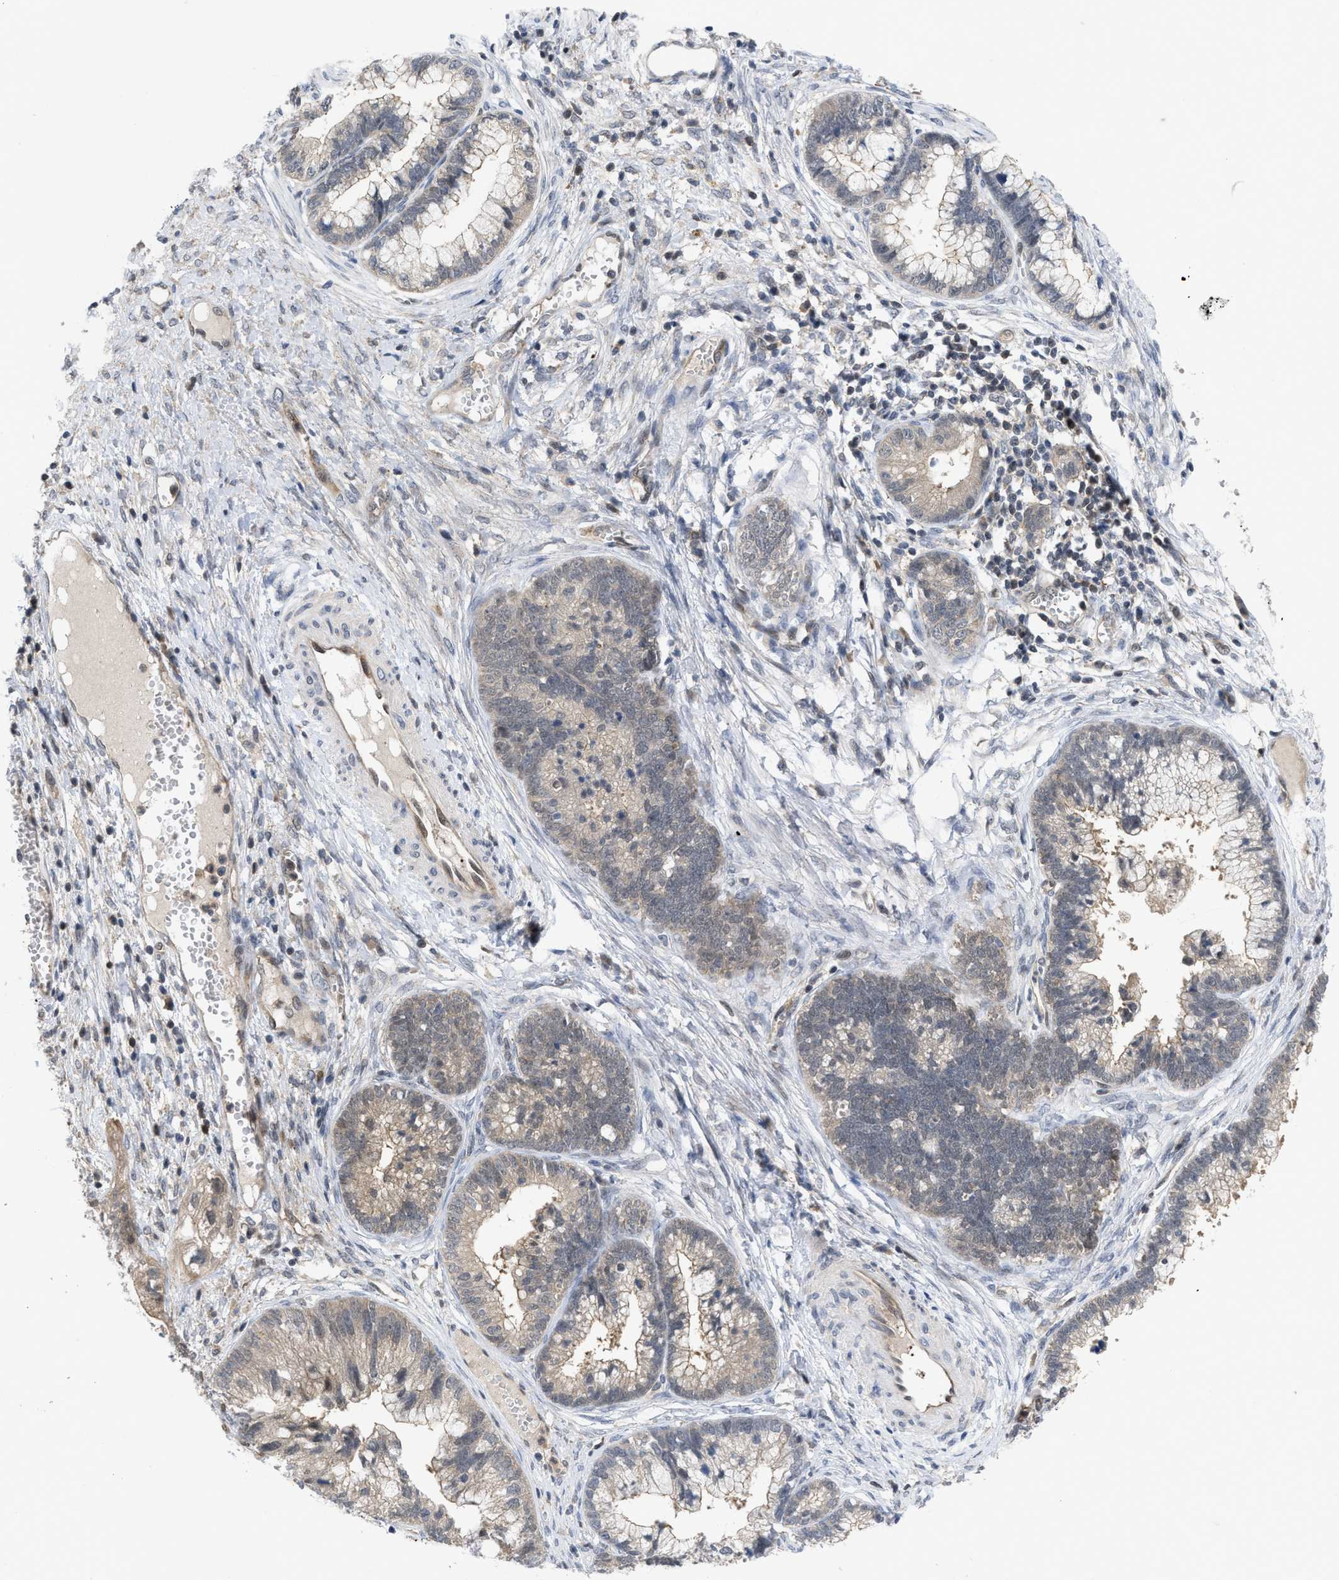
{"staining": {"intensity": "negative", "quantity": "none", "location": "none"}, "tissue": "cervical cancer", "cell_type": "Tumor cells", "image_type": "cancer", "snomed": [{"axis": "morphology", "description": "Adenocarcinoma, NOS"}, {"axis": "topography", "description": "Cervix"}], "caption": "High magnification brightfield microscopy of cervical cancer stained with DAB (brown) and counterstained with hematoxylin (blue): tumor cells show no significant expression.", "gene": "LDAF1", "patient": {"sex": "female", "age": 44}}